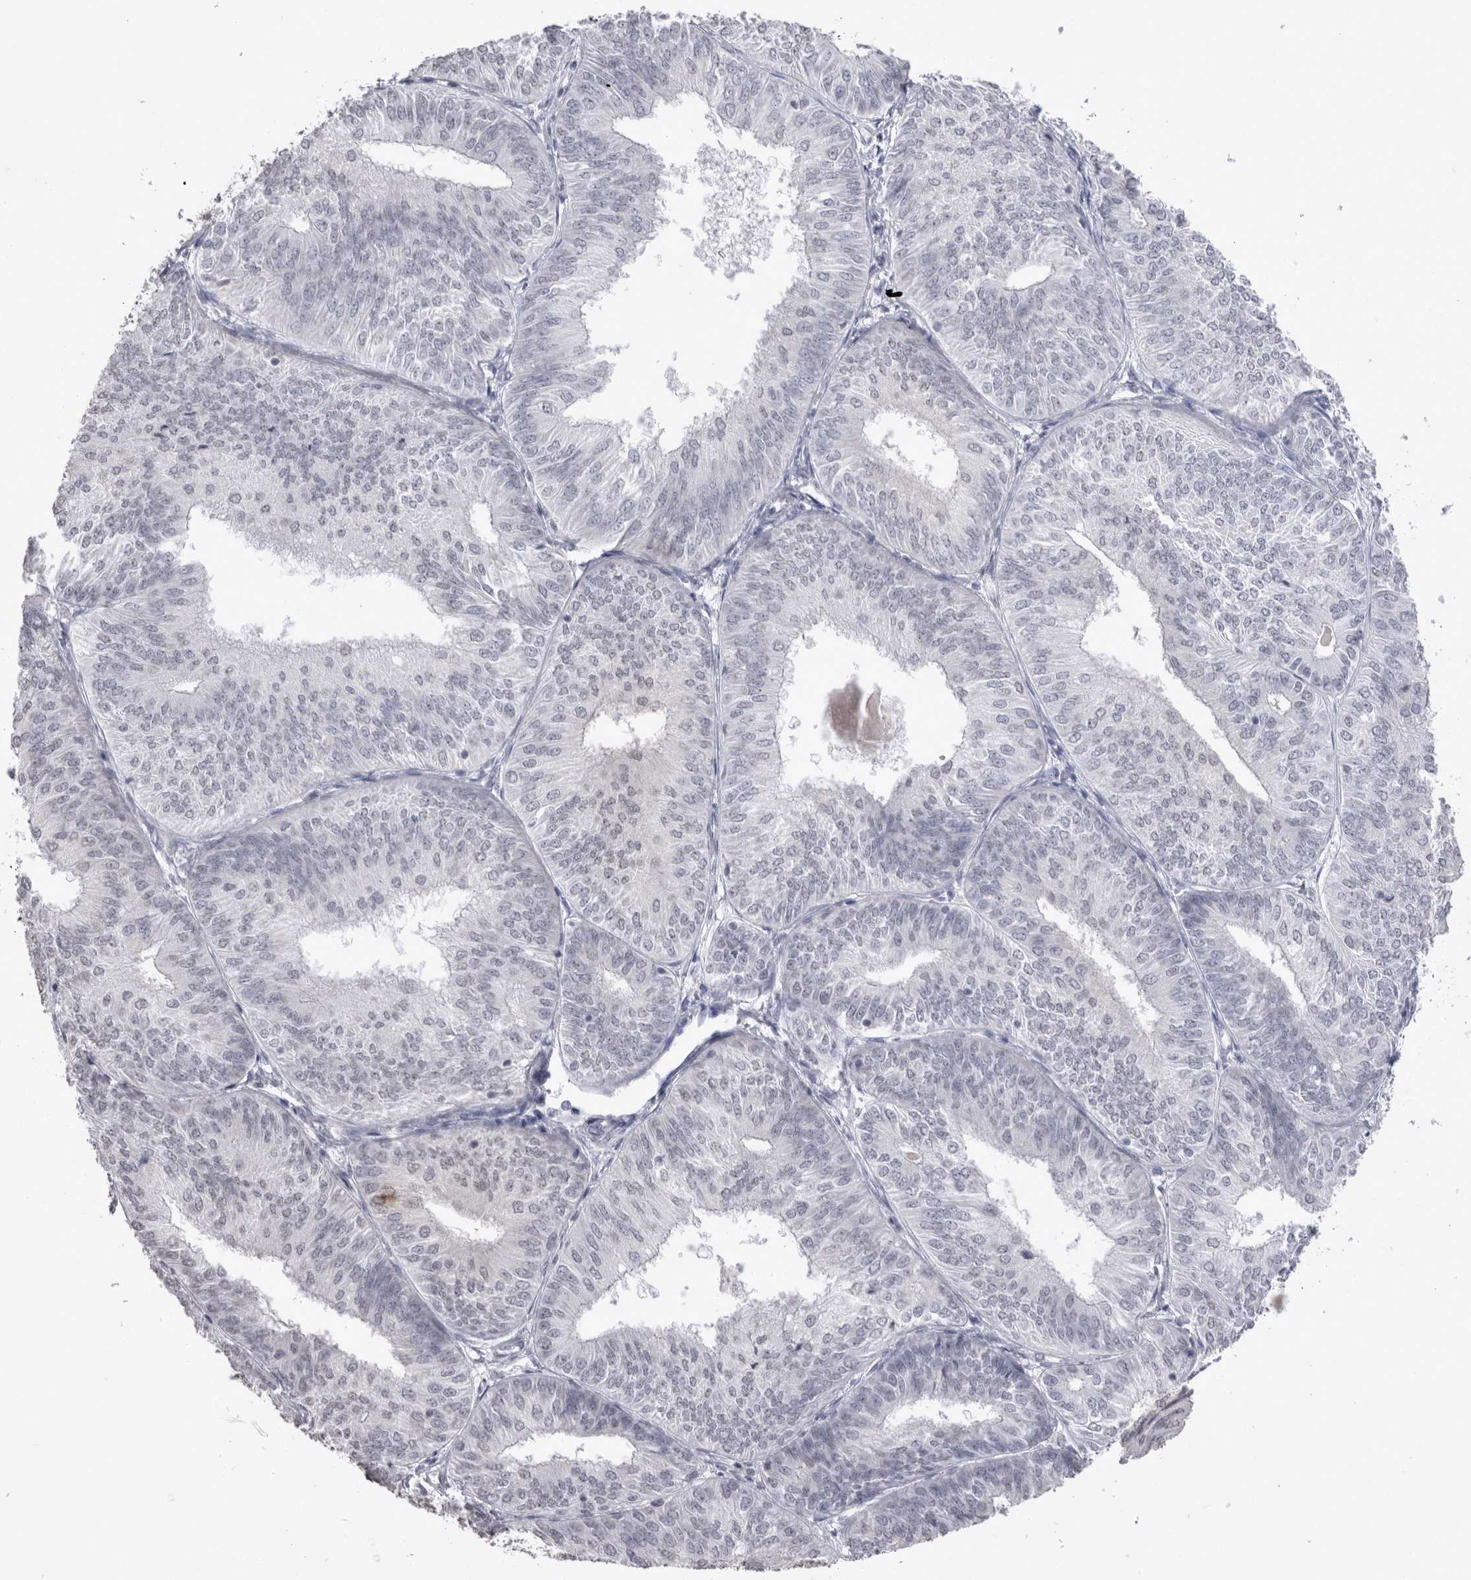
{"staining": {"intensity": "negative", "quantity": "none", "location": "none"}, "tissue": "endometrial cancer", "cell_type": "Tumor cells", "image_type": "cancer", "snomed": [{"axis": "morphology", "description": "Adenocarcinoma, NOS"}, {"axis": "topography", "description": "Endometrium"}], "caption": "Protein analysis of endometrial cancer shows no significant positivity in tumor cells. (DAB immunohistochemistry (IHC) visualized using brightfield microscopy, high magnification).", "gene": "DDX4", "patient": {"sex": "female", "age": 58}}